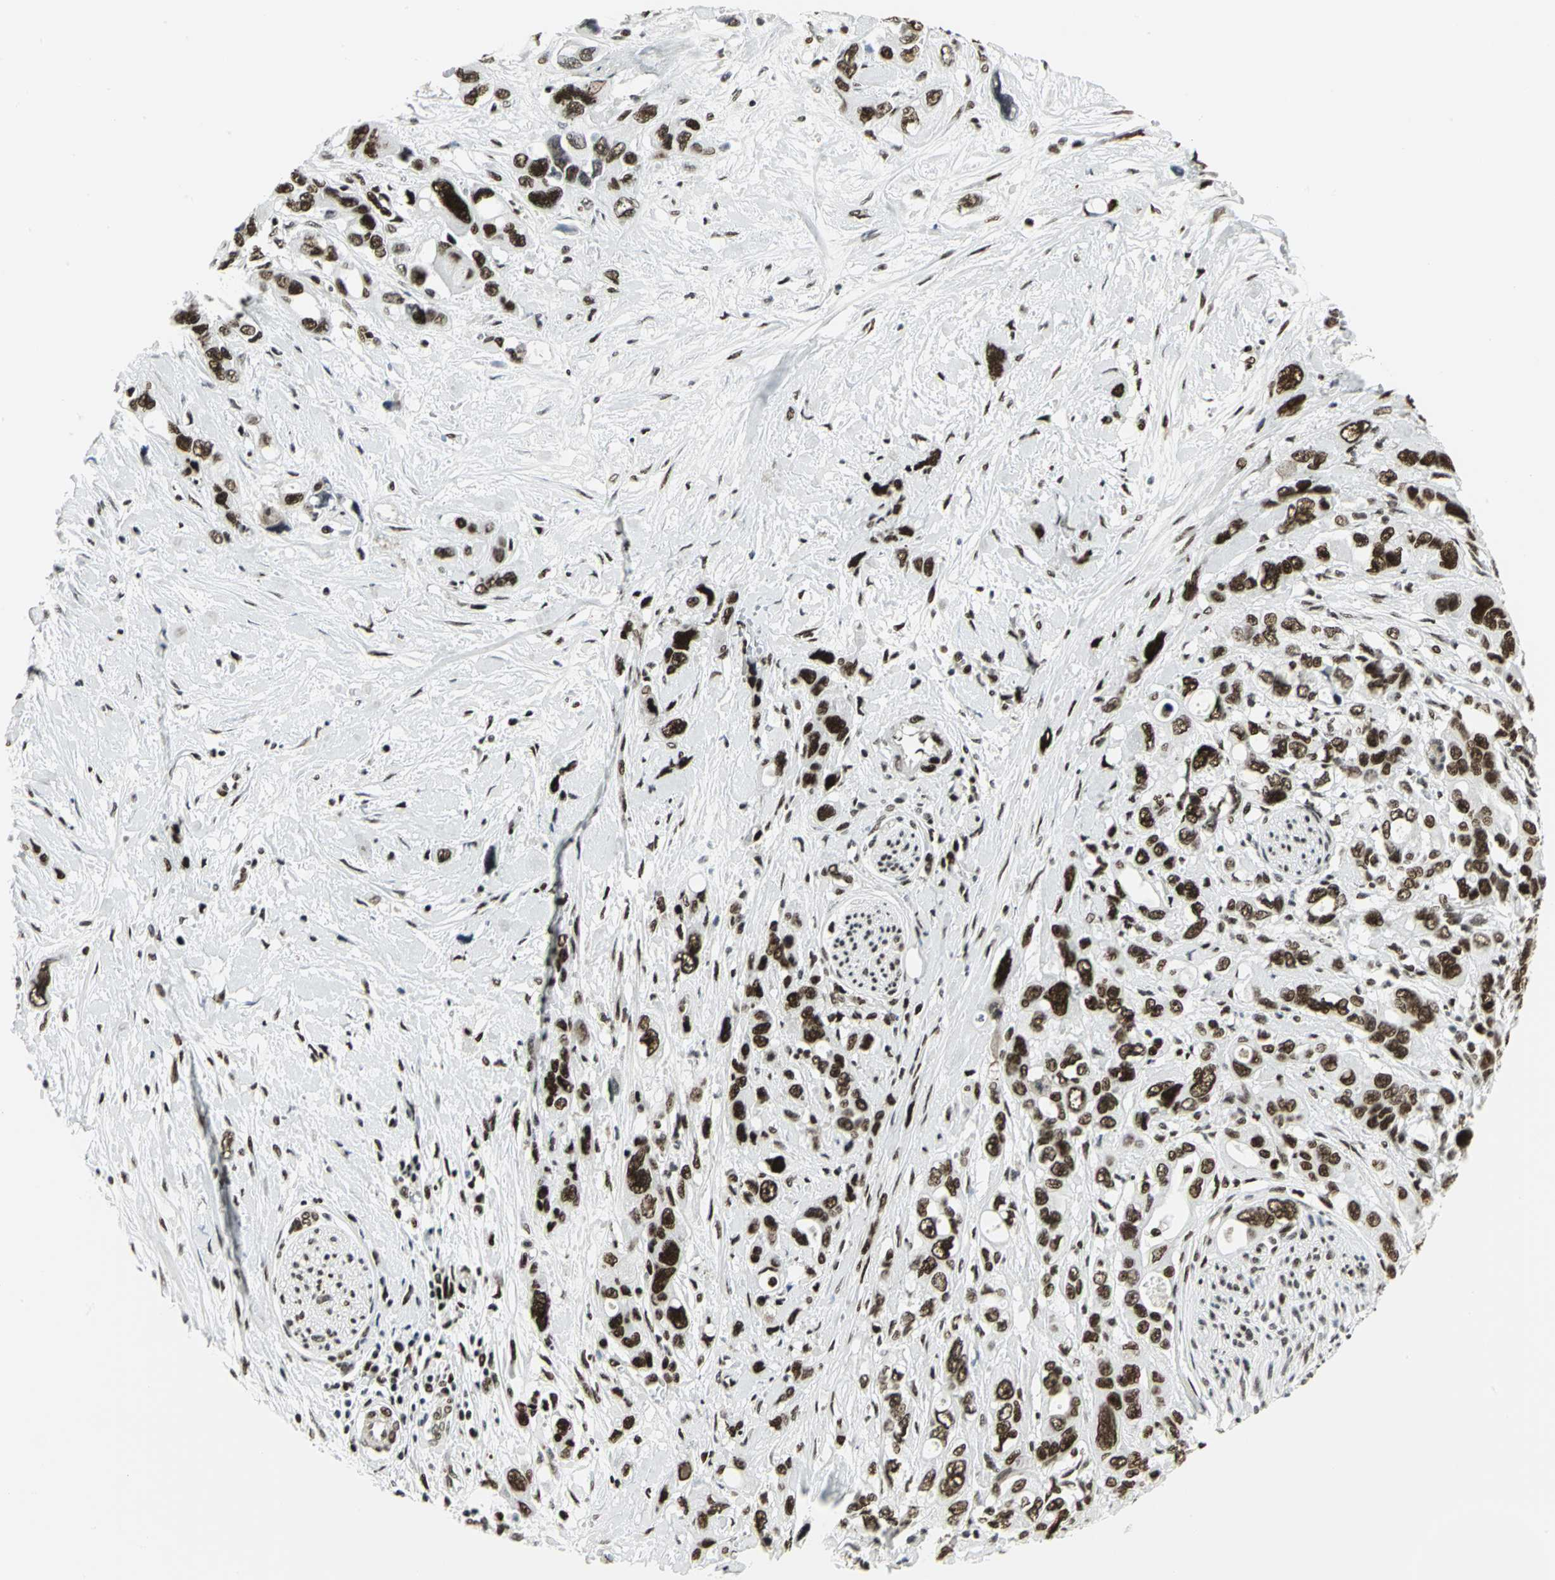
{"staining": {"intensity": "strong", "quantity": ">75%", "location": "nuclear"}, "tissue": "pancreatic cancer", "cell_type": "Tumor cells", "image_type": "cancer", "snomed": [{"axis": "morphology", "description": "Adenocarcinoma, NOS"}, {"axis": "topography", "description": "Pancreas"}], "caption": "Strong nuclear protein expression is identified in about >75% of tumor cells in pancreatic cancer.", "gene": "SMARCA4", "patient": {"sex": "male", "age": 46}}